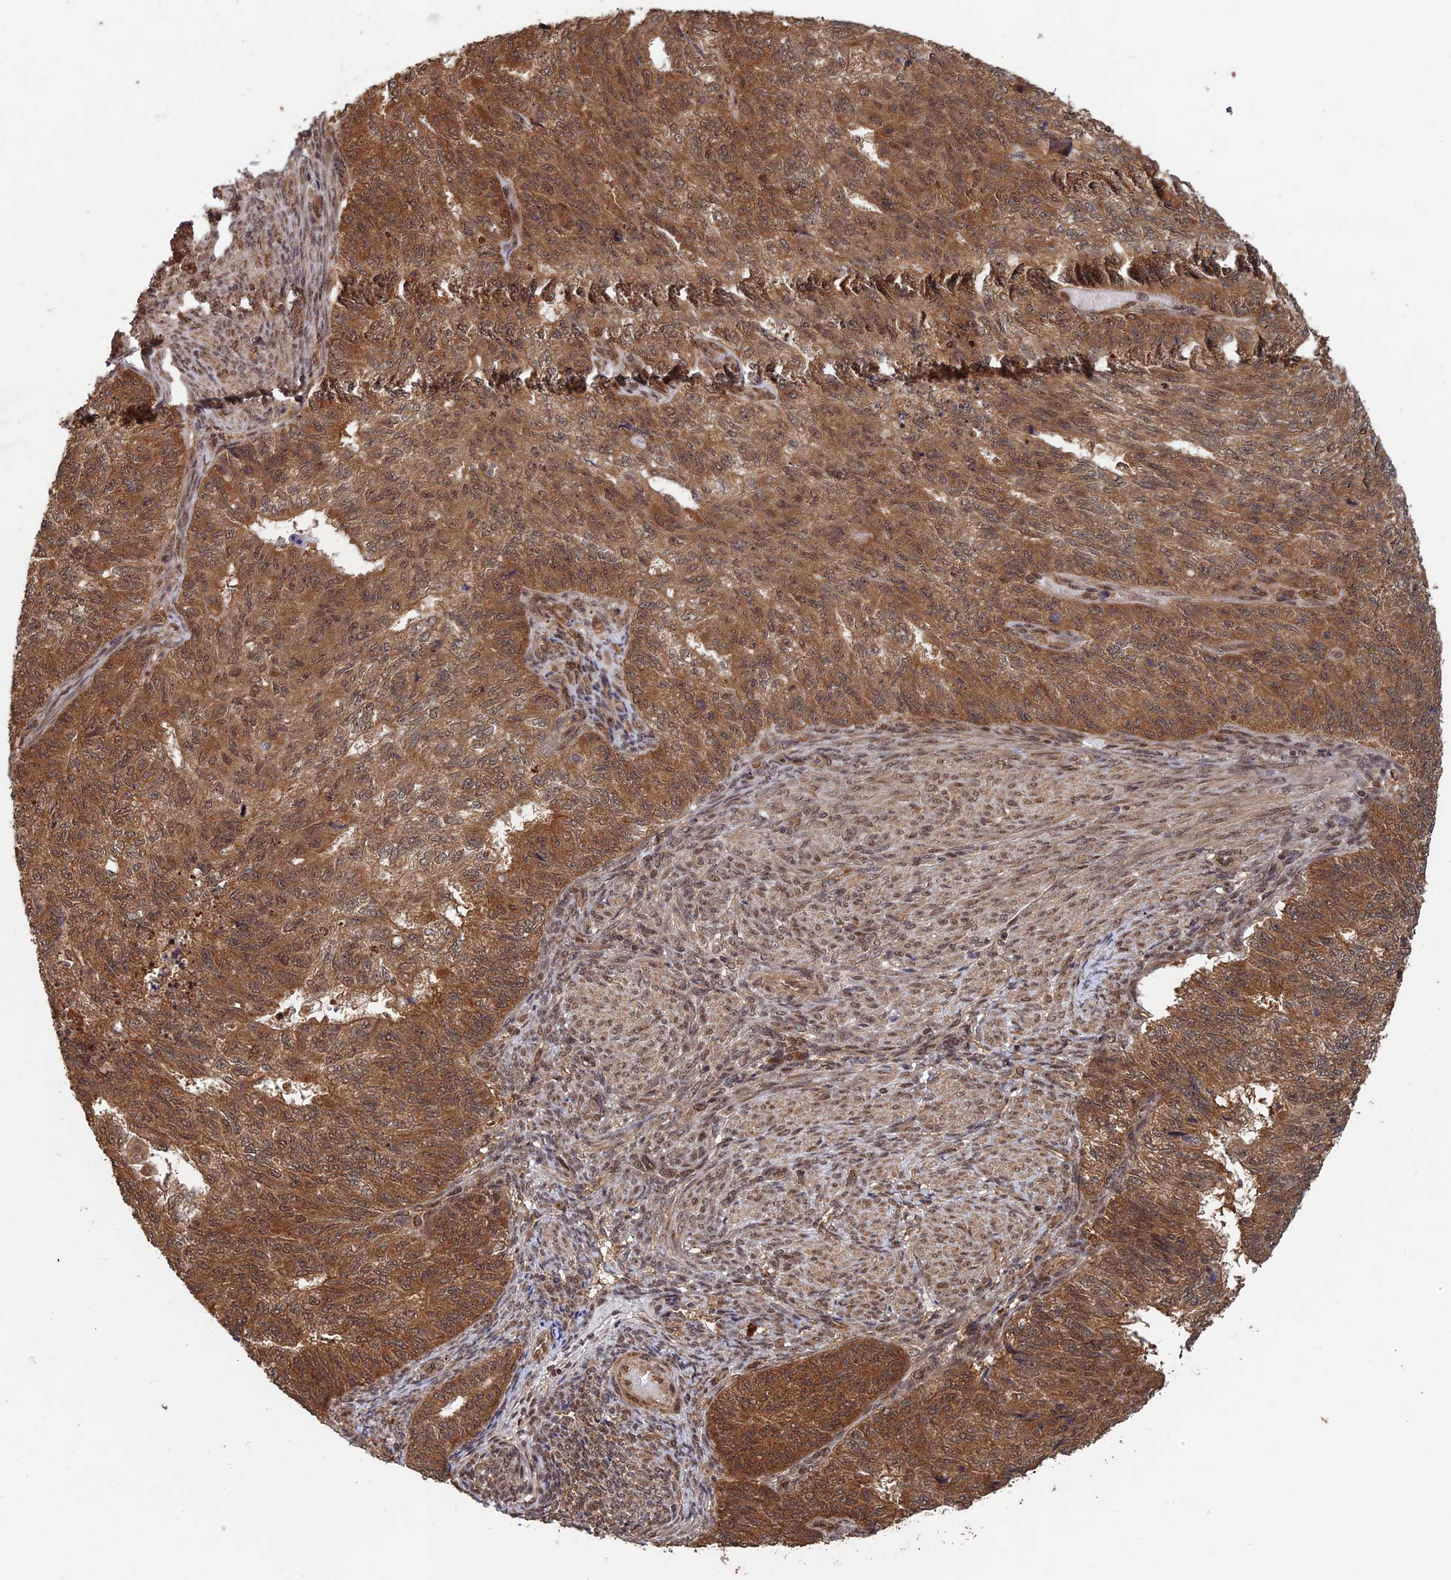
{"staining": {"intensity": "moderate", "quantity": ">75%", "location": "cytoplasmic/membranous,nuclear"}, "tissue": "endometrial cancer", "cell_type": "Tumor cells", "image_type": "cancer", "snomed": [{"axis": "morphology", "description": "Adenocarcinoma, NOS"}, {"axis": "topography", "description": "Endometrium"}], "caption": "The photomicrograph exhibits a brown stain indicating the presence of a protein in the cytoplasmic/membranous and nuclear of tumor cells in adenocarcinoma (endometrial). The staining was performed using DAB (3,3'-diaminobenzidine) to visualize the protein expression in brown, while the nuclei were stained in blue with hematoxylin (Magnification: 20x).", "gene": "FAM53C", "patient": {"sex": "female", "age": 32}}